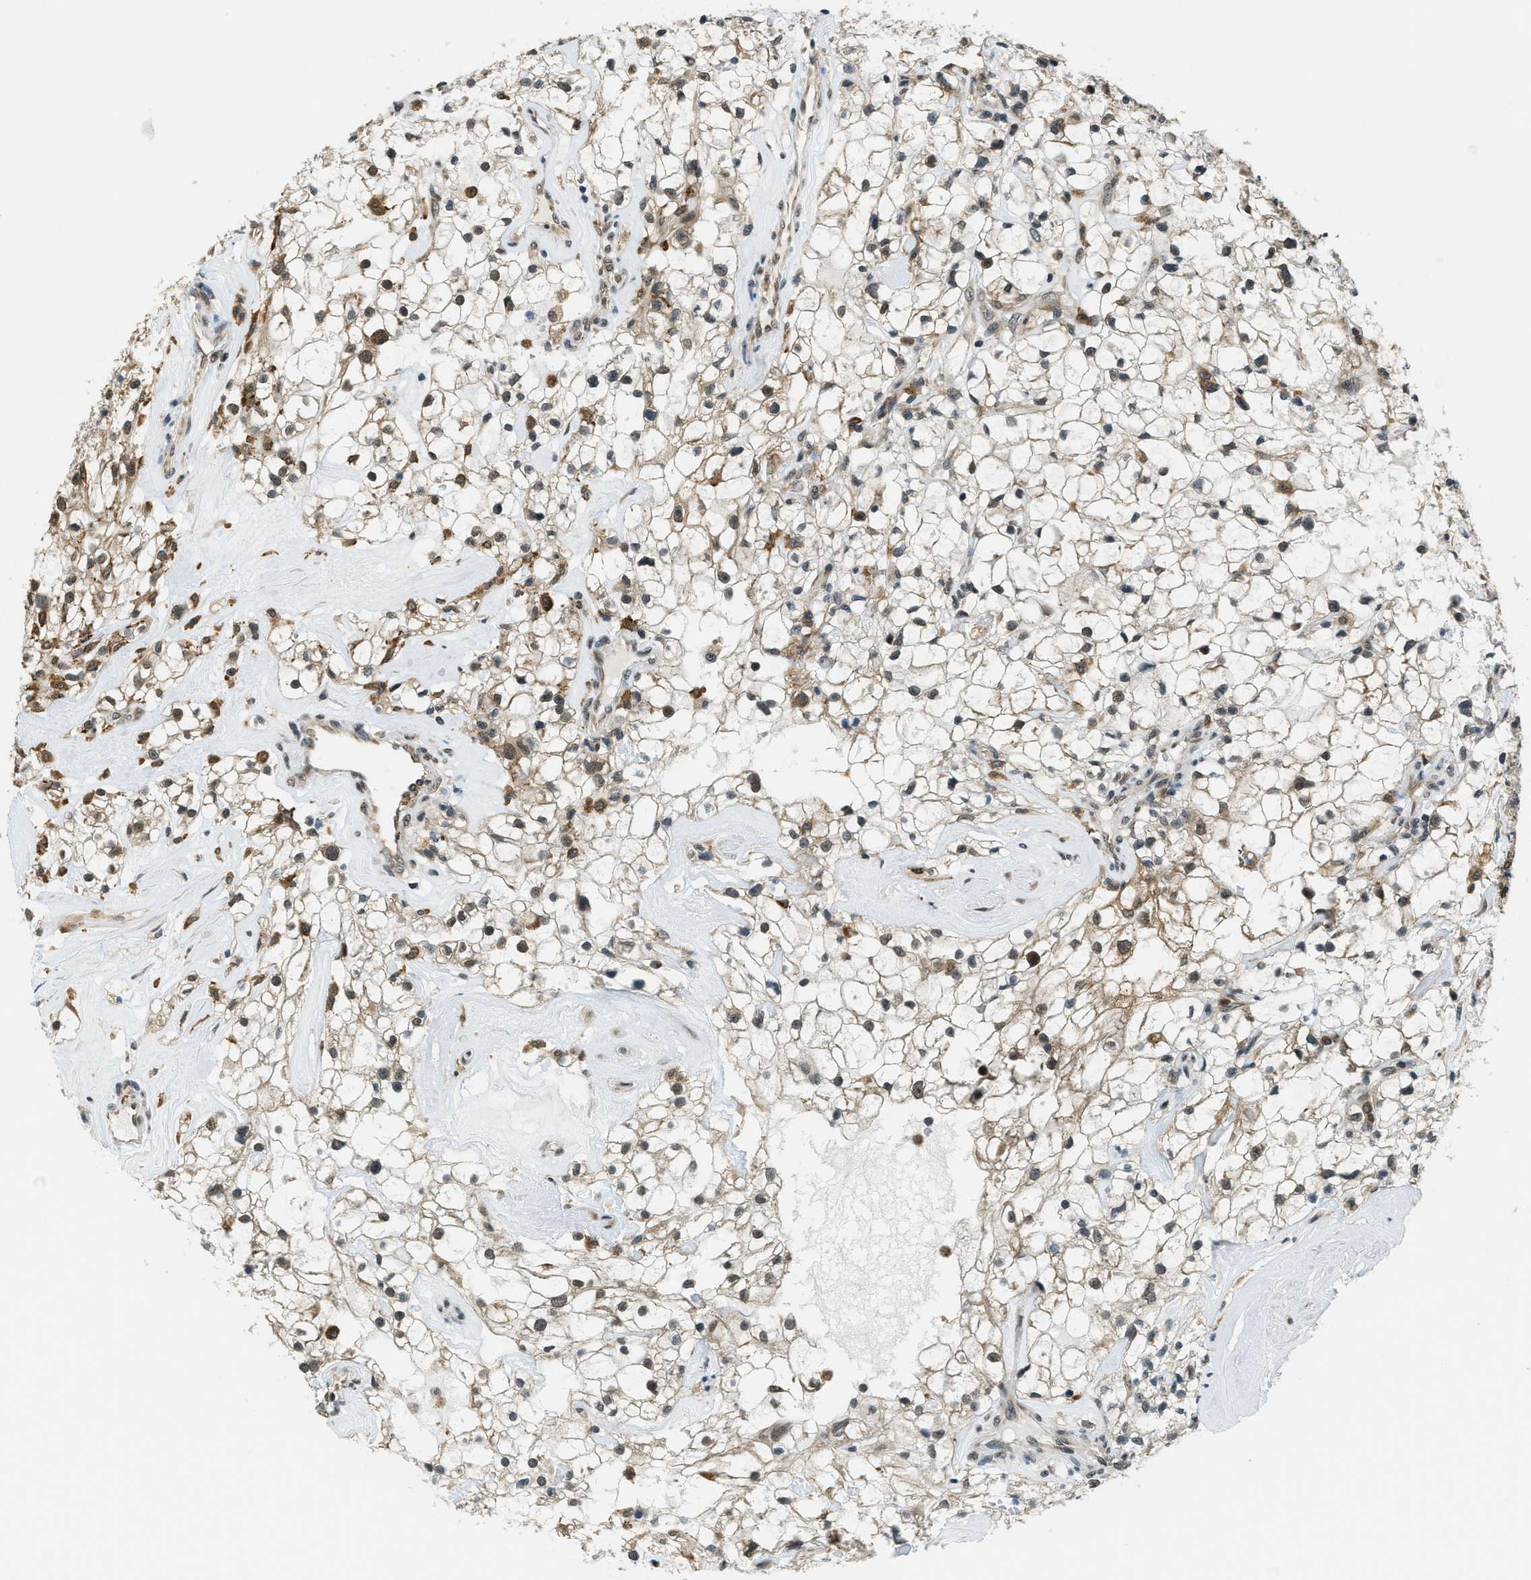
{"staining": {"intensity": "moderate", "quantity": "25%-75%", "location": "cytoplasmic/membranous,nuclear"}, "tissue": "renal cancer", "cell_type": "Tumor cells", "image_type": "cancer", "snomed": [{"axis": "morphology", "description": "Adenocarcinoma, NOS"}, {"axis": "topography", "description": "Kidney"}], "caption": "Adenocarcinoma (renal) tissue displays moderate cytoplasmic/membranous and nuclear positivity in about 25%-75% of tumor cells, visualized by immunohistochemistry.", "gene": "RAB11FIP1", "patient": {"sex": "female", "age": 60}}